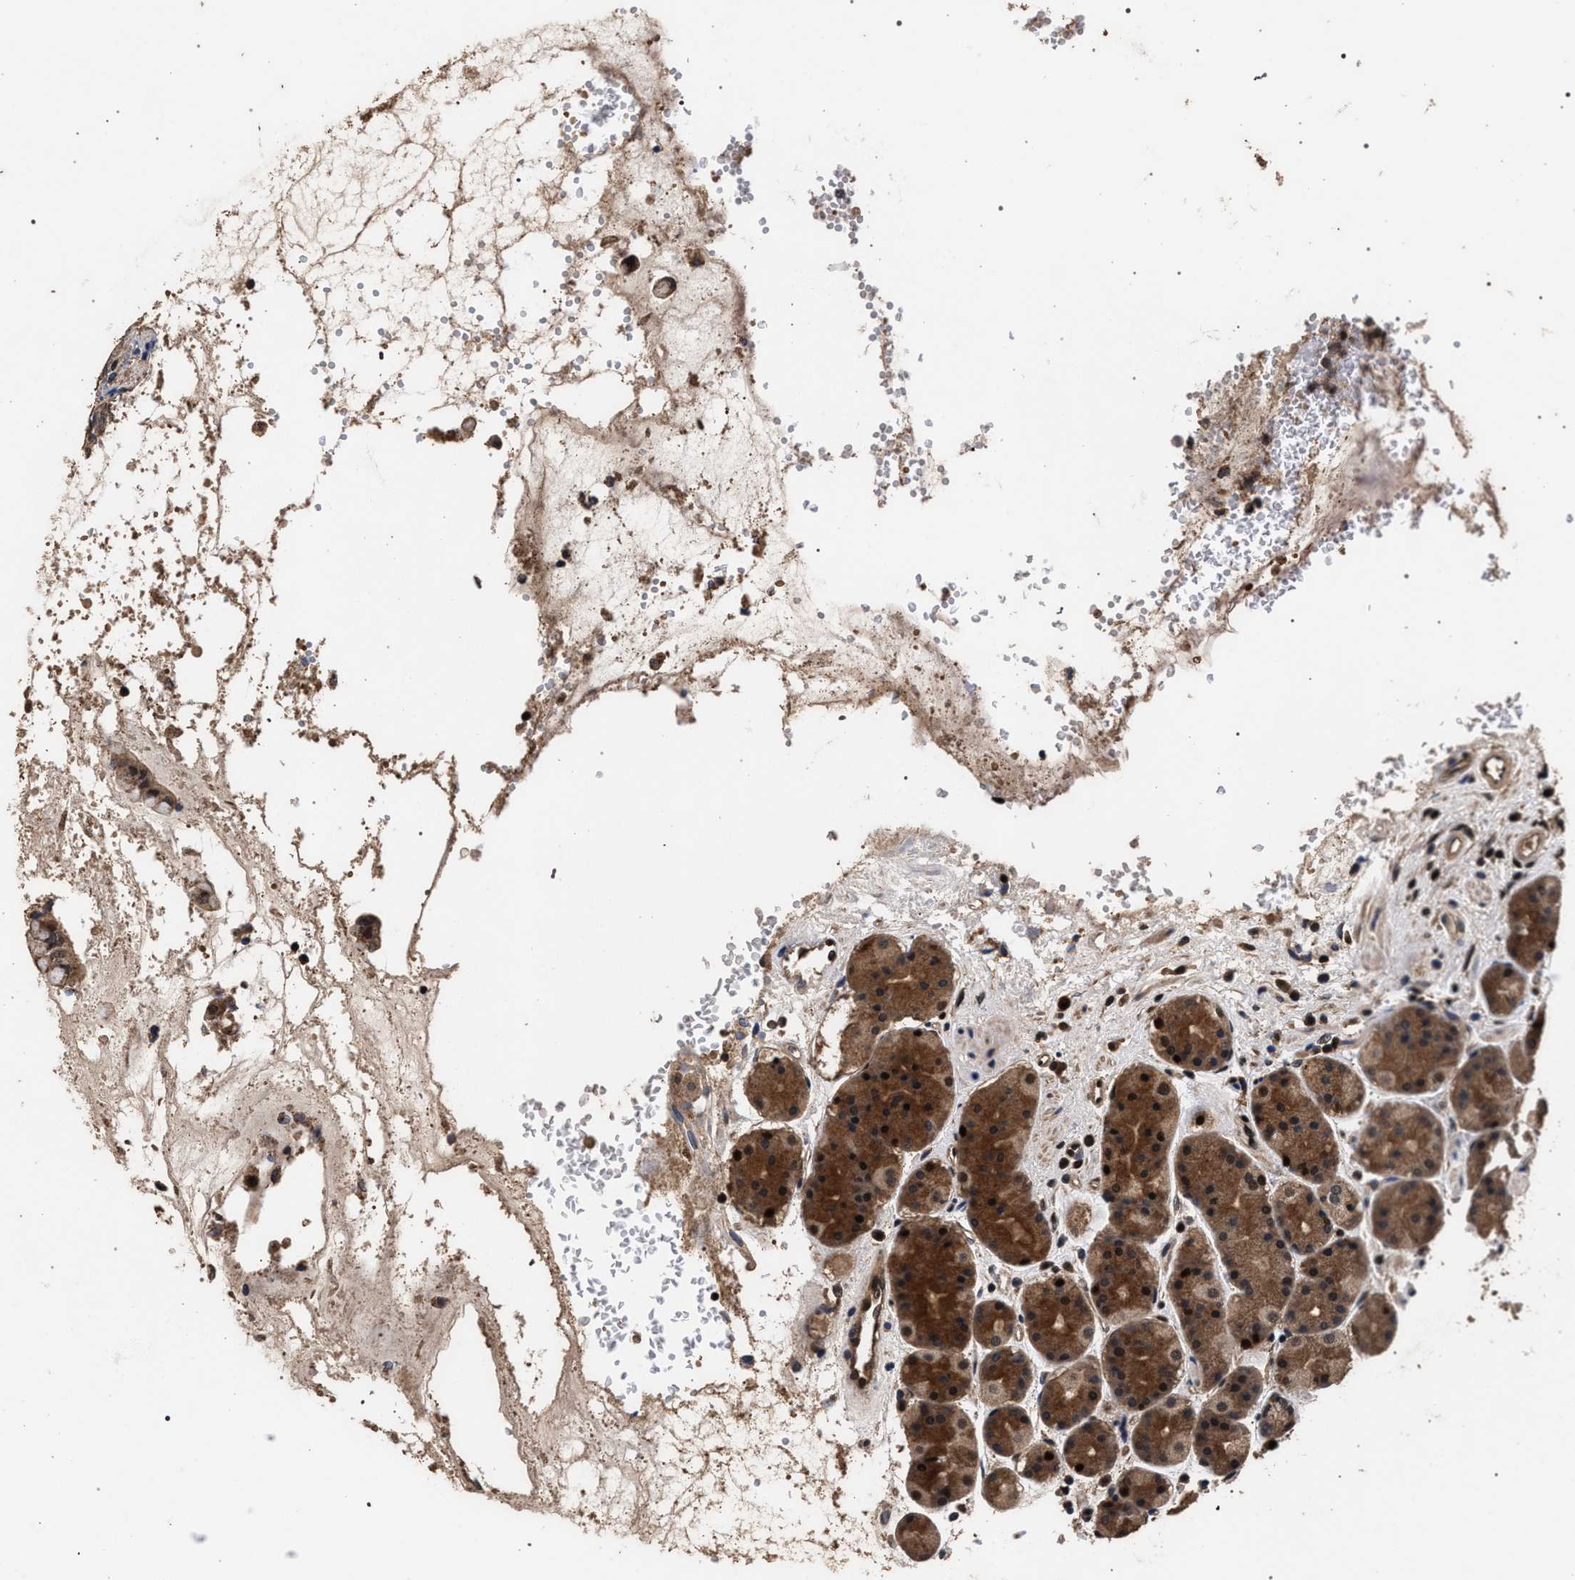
{"staining": {"intensity": "strong", "quantity": ">75%", "location": "cytoplasmic/membranous,nuclear"}, "tissue": "stomach", "cell_type": "Glandular cells", "image_type": "normal", "snomed": [{"axis": "morphology", "description": "Normal tissue, NOS"}, {"axis": "topography", "description": "Stomach"}, {"axis": "topography", "description": "Stomach, lower"}], "caption": "Normal stomach shows strong cytoplasmic/membranous,nuclear staining in approximately >75% of glandular cells, visualized by immunohistochemistry.", "gene": "ACOX1", "patient": {"sex": "female", "age": 56}}